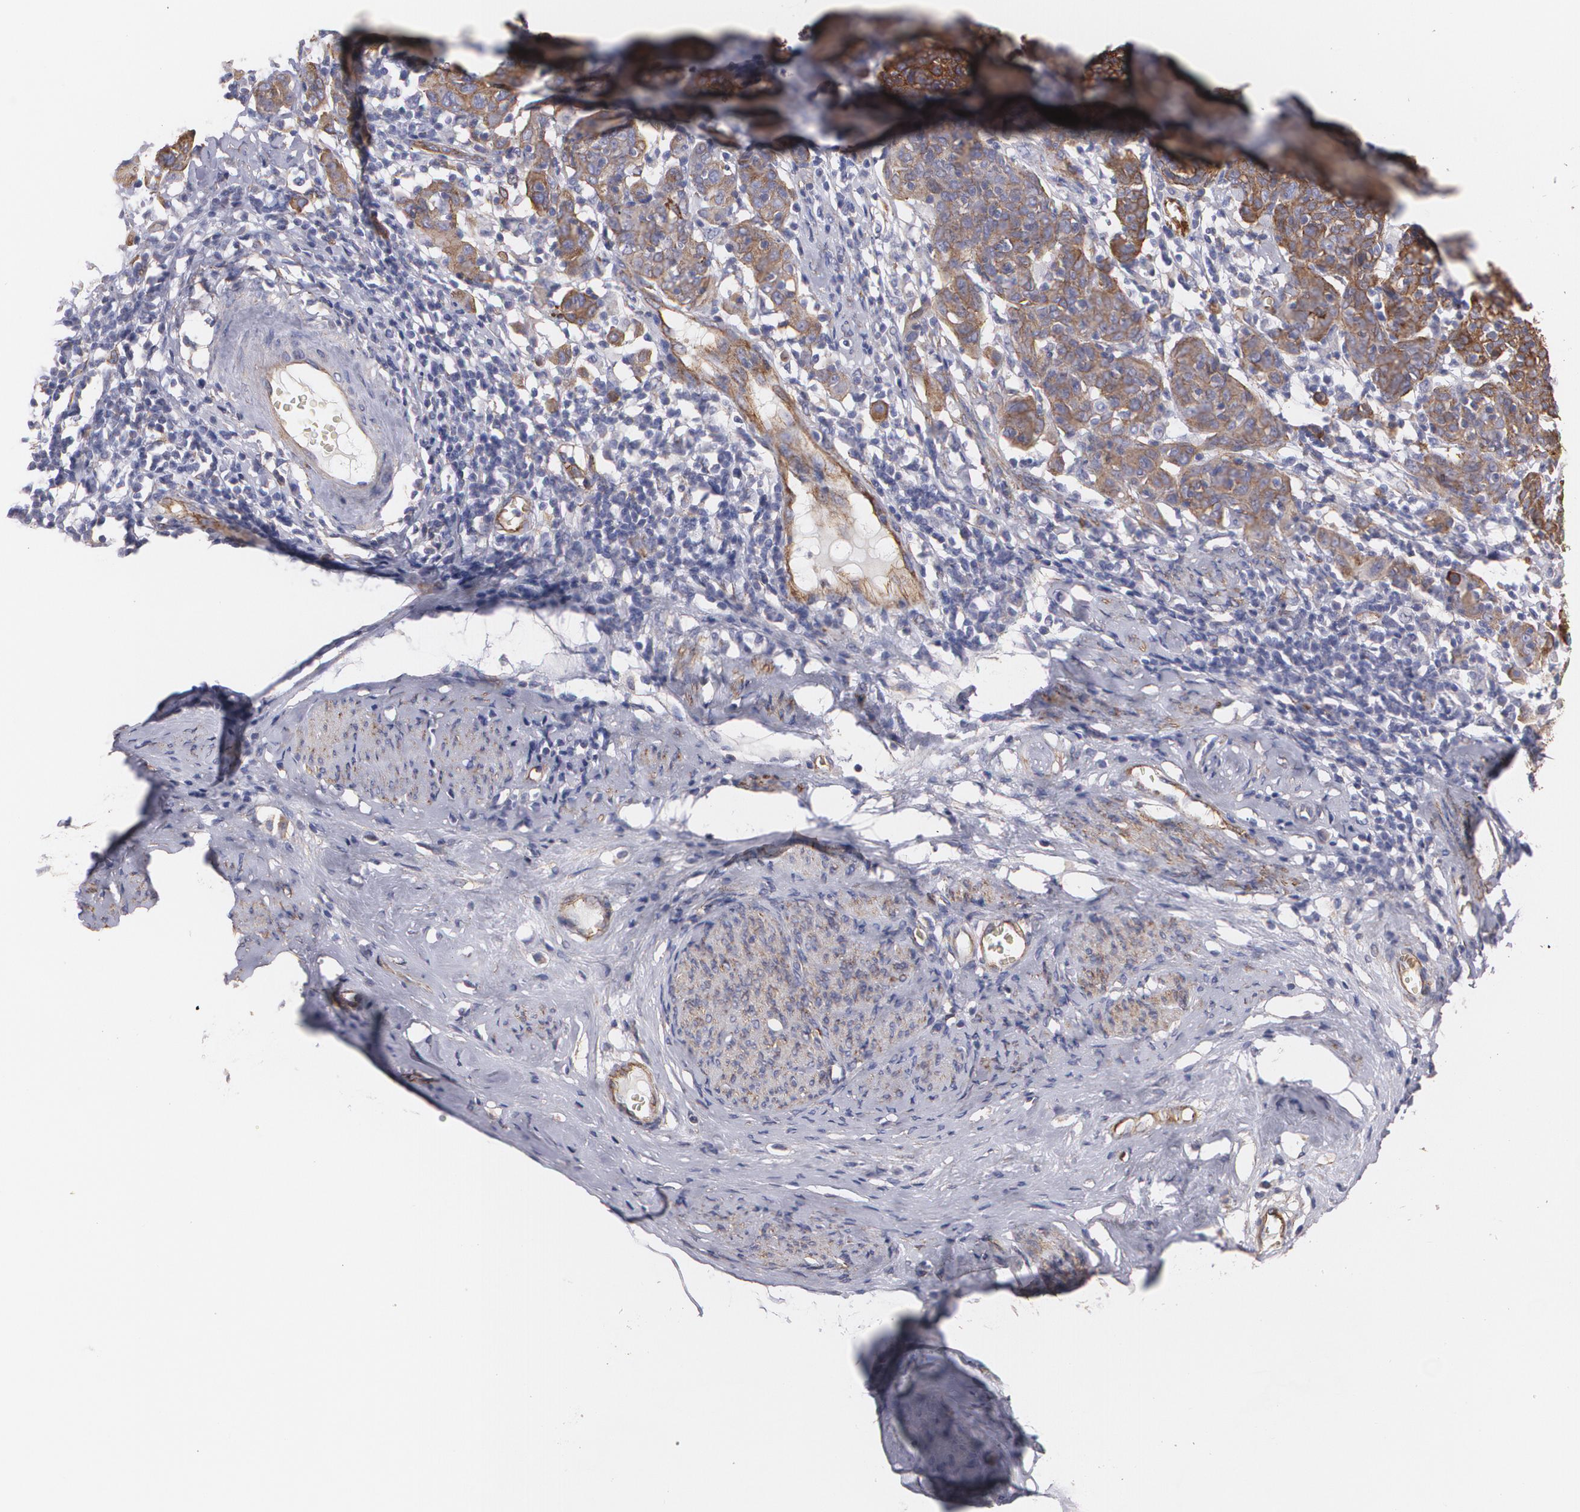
{"staining": {"intensity": "moderate", "quantity": ">75%", "location": "cytoplasmic/membranous"}, "tissue": "cervical cancer", "cell_type": "Tumor cells", "image_type": "cancer", "snomed": [{"axis": "morphology", "description": "Normal tissue, NOS"}, {"axis": "morphology", "description": "Squamous cell carcinoma, NOS"}, {"axis": "topography", "description": "Cervix"}], "caption": "Cervical cancer stained with DAB (3,3'-diaminobenzidine) immunohistochemistry (IHC) demonstrates medium levels of moderate cytoplasmic/membranous staining in approximately >75% of tumor cells.", "gene": "TJP1", "patient": {"sex": "female", "age": 67}}